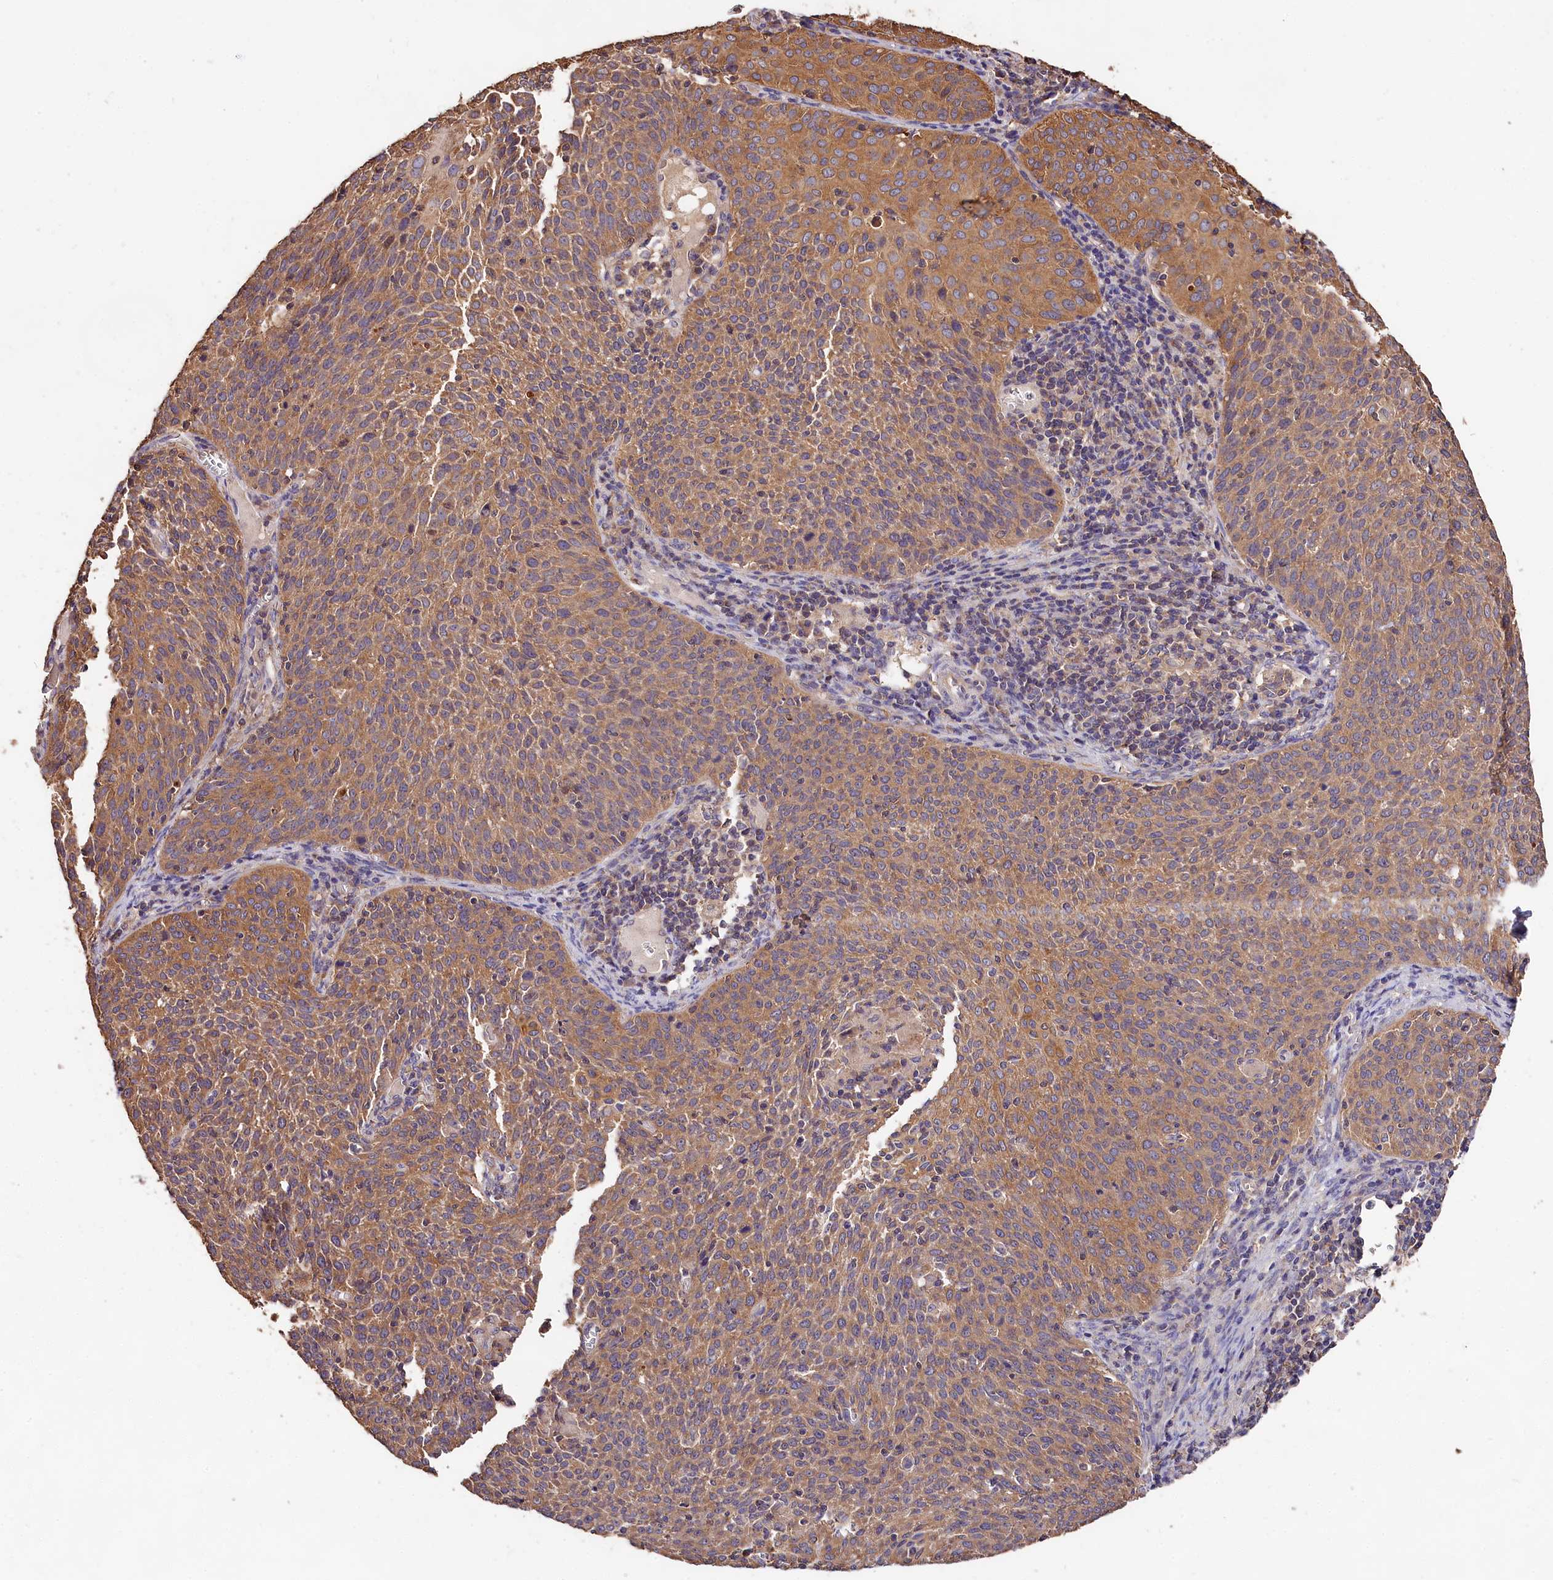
{"staining": {"intensity": "moderate", "quantity": ">75%", "location": "cytoplasmic/membranous"}, "tissue": "cervical cancer", "cell_type": "Tumor cells", "image_type": "cancer", "snomed": [{"axis": "morphology", "description": "Squamous cell carcinoma, NOS"}, {"axis": "topography", "description": "Cervix"}], "caption": "Cervical cancer stained with immunohistochemistry (IHC) shows moderate cytoplasmic/membranous positivity in approximately >75% of tumor cells.", "gene": "OAS3", "patient": {"sex": "female", "age": 38}}